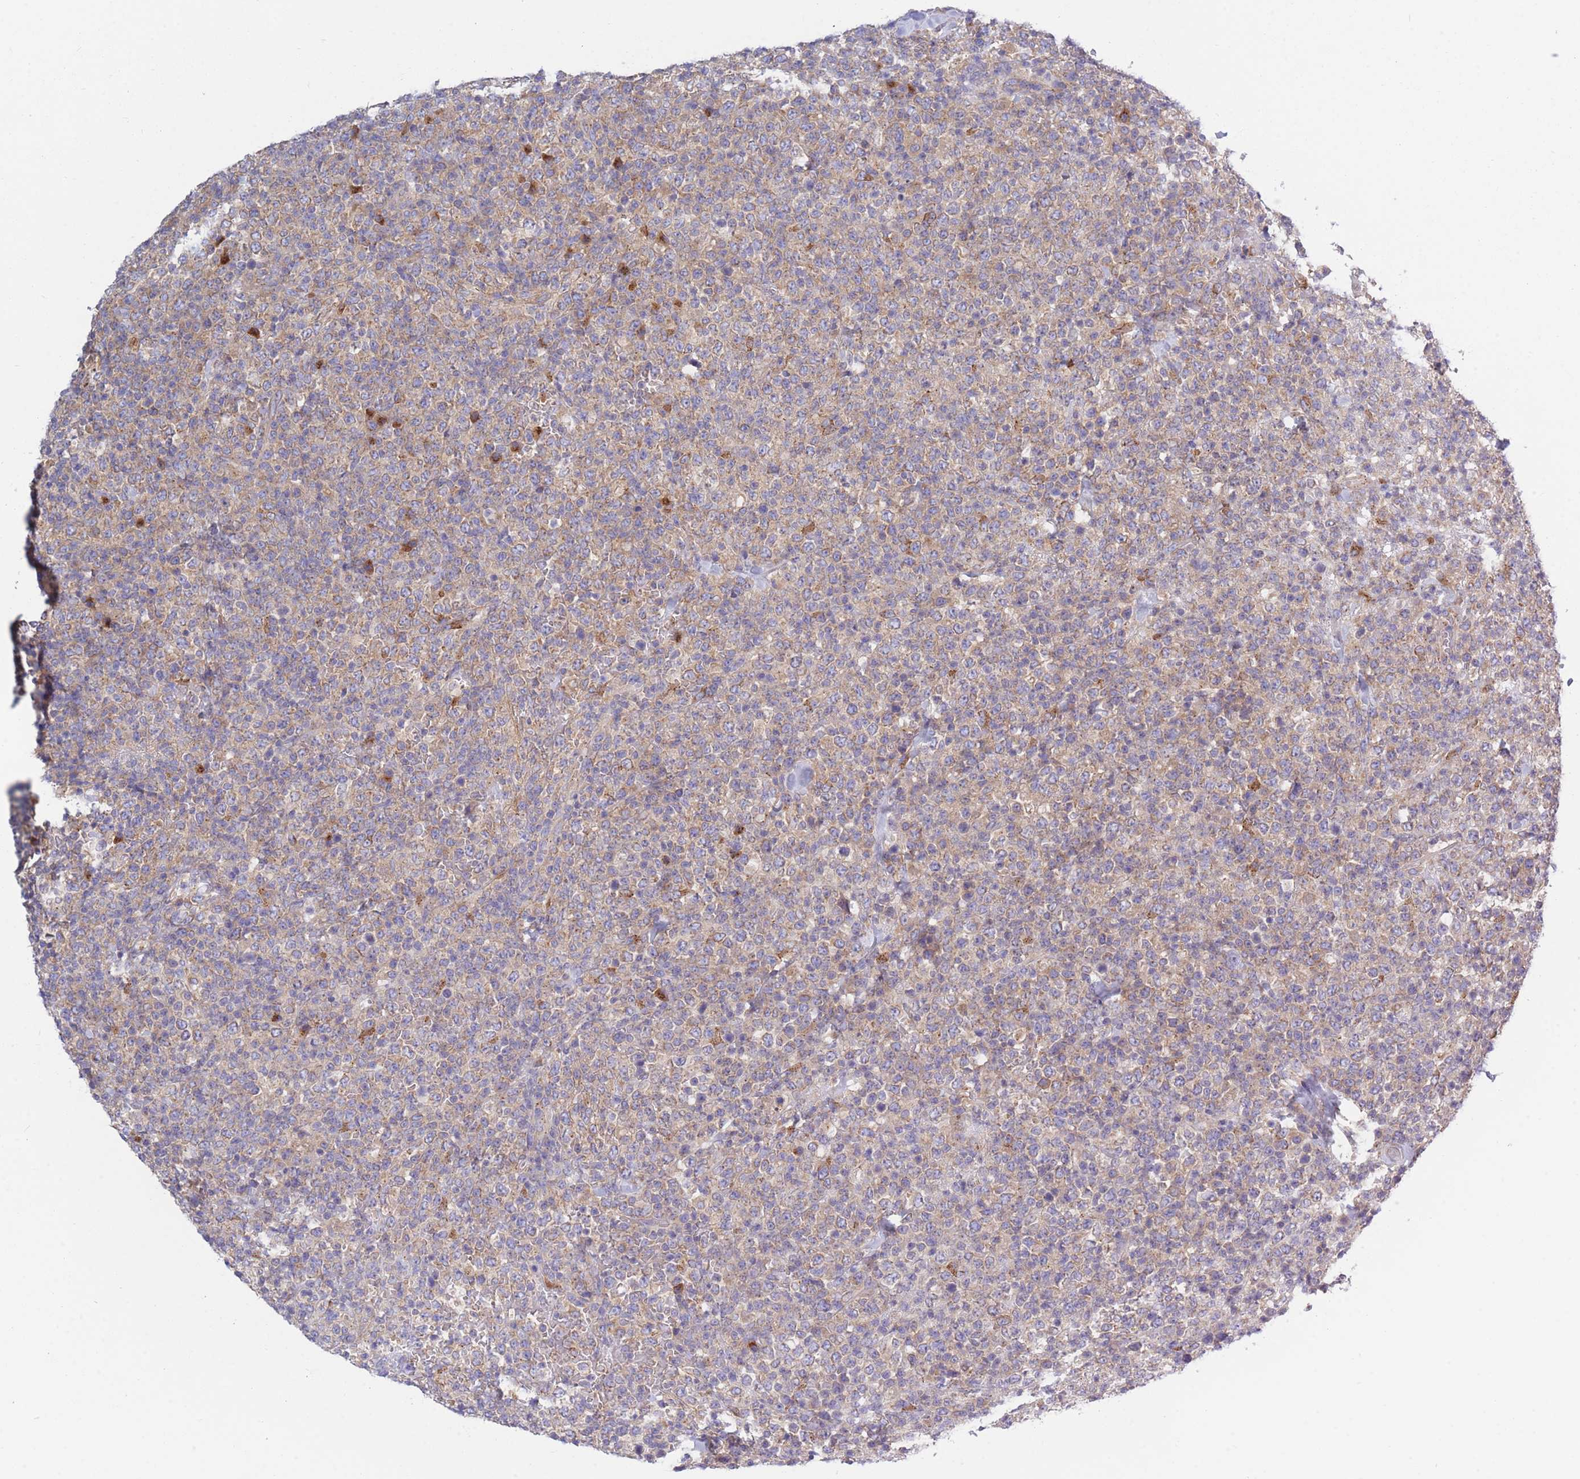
{"staining": {"intensity": "weak", "quantity": ">75%", "location": "cytoplasmic/membranous"}, "tissue": "lymphoma", "cell_type": "Tumor cells", "image_type": "cancer", "snomed": [{"axis": "morphology", "description": "Malignant lymphoma, non-Hodgkin's type, High grade"}, {"axis": "topography", "description": "Colon"}], "caption": "Human malignant lymphoma, non-Hodgkin's type (high-grade) stained with a protein marker demonstrates weak staining in tumor cells.", "gene": "COPG2", "patient": {"sex": "female", "age": 53}}